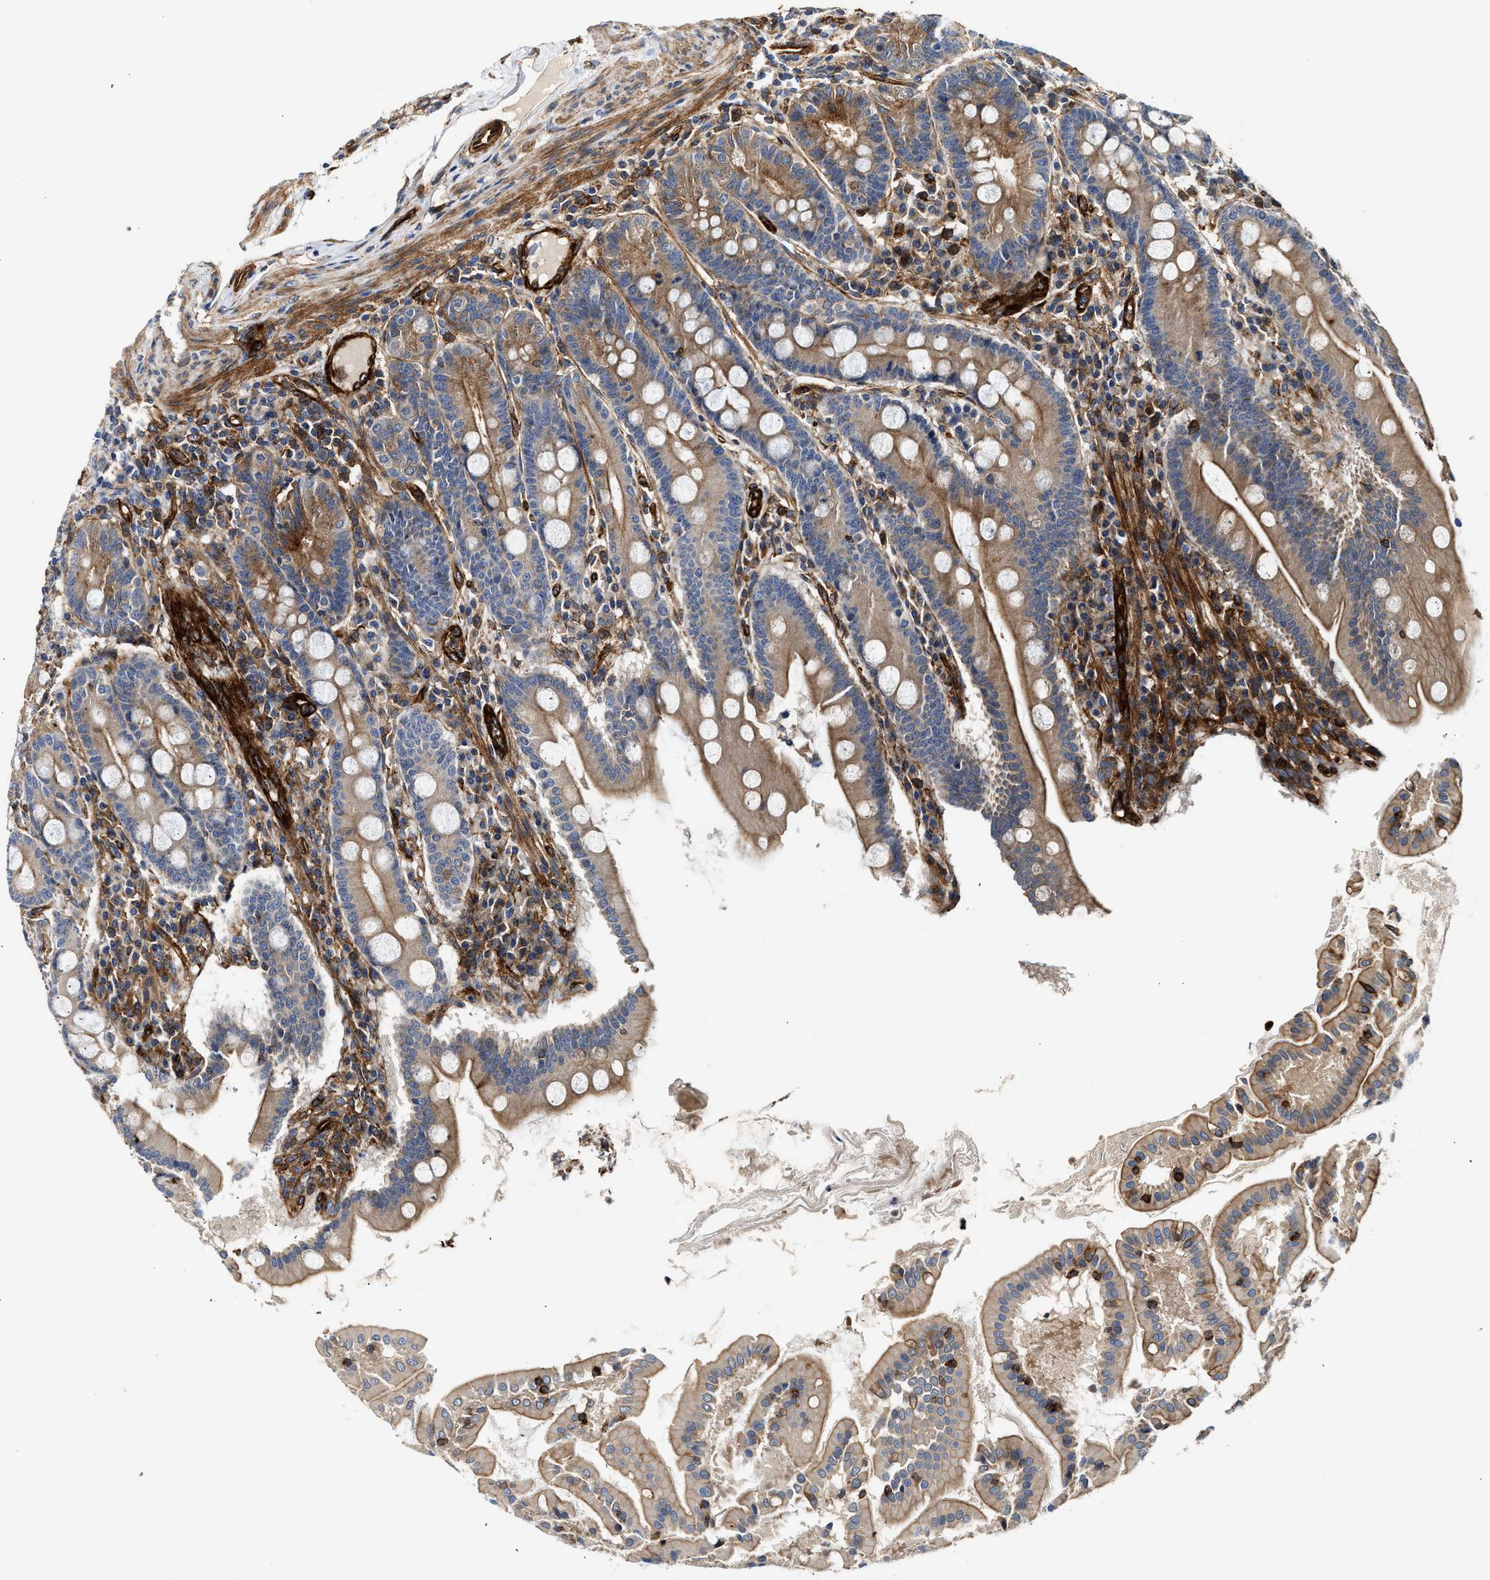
{"staining": {"intensity": "moderate", "quantity": ">75%", "location": "cytoplasmic/membranous"}, "tissue": "duodenum", "cell_type": "Glandular cells", "image_type": "normal", "snomed": [{"axis": "morphology", "description": "Normal tissue, NOS"}, {"axis": "topography", "description": "Duodenum"}], "caption": "A micrograph of duodenum stained for a protein reveals moderate cytoplasmic/membranous brown staining in glandular cells. Immunohistochemistry stains the protein of interest in brown and the nuclei are stained blue.", "gene": "HIP1", "patient": {"sex": "male", "age": 50}}